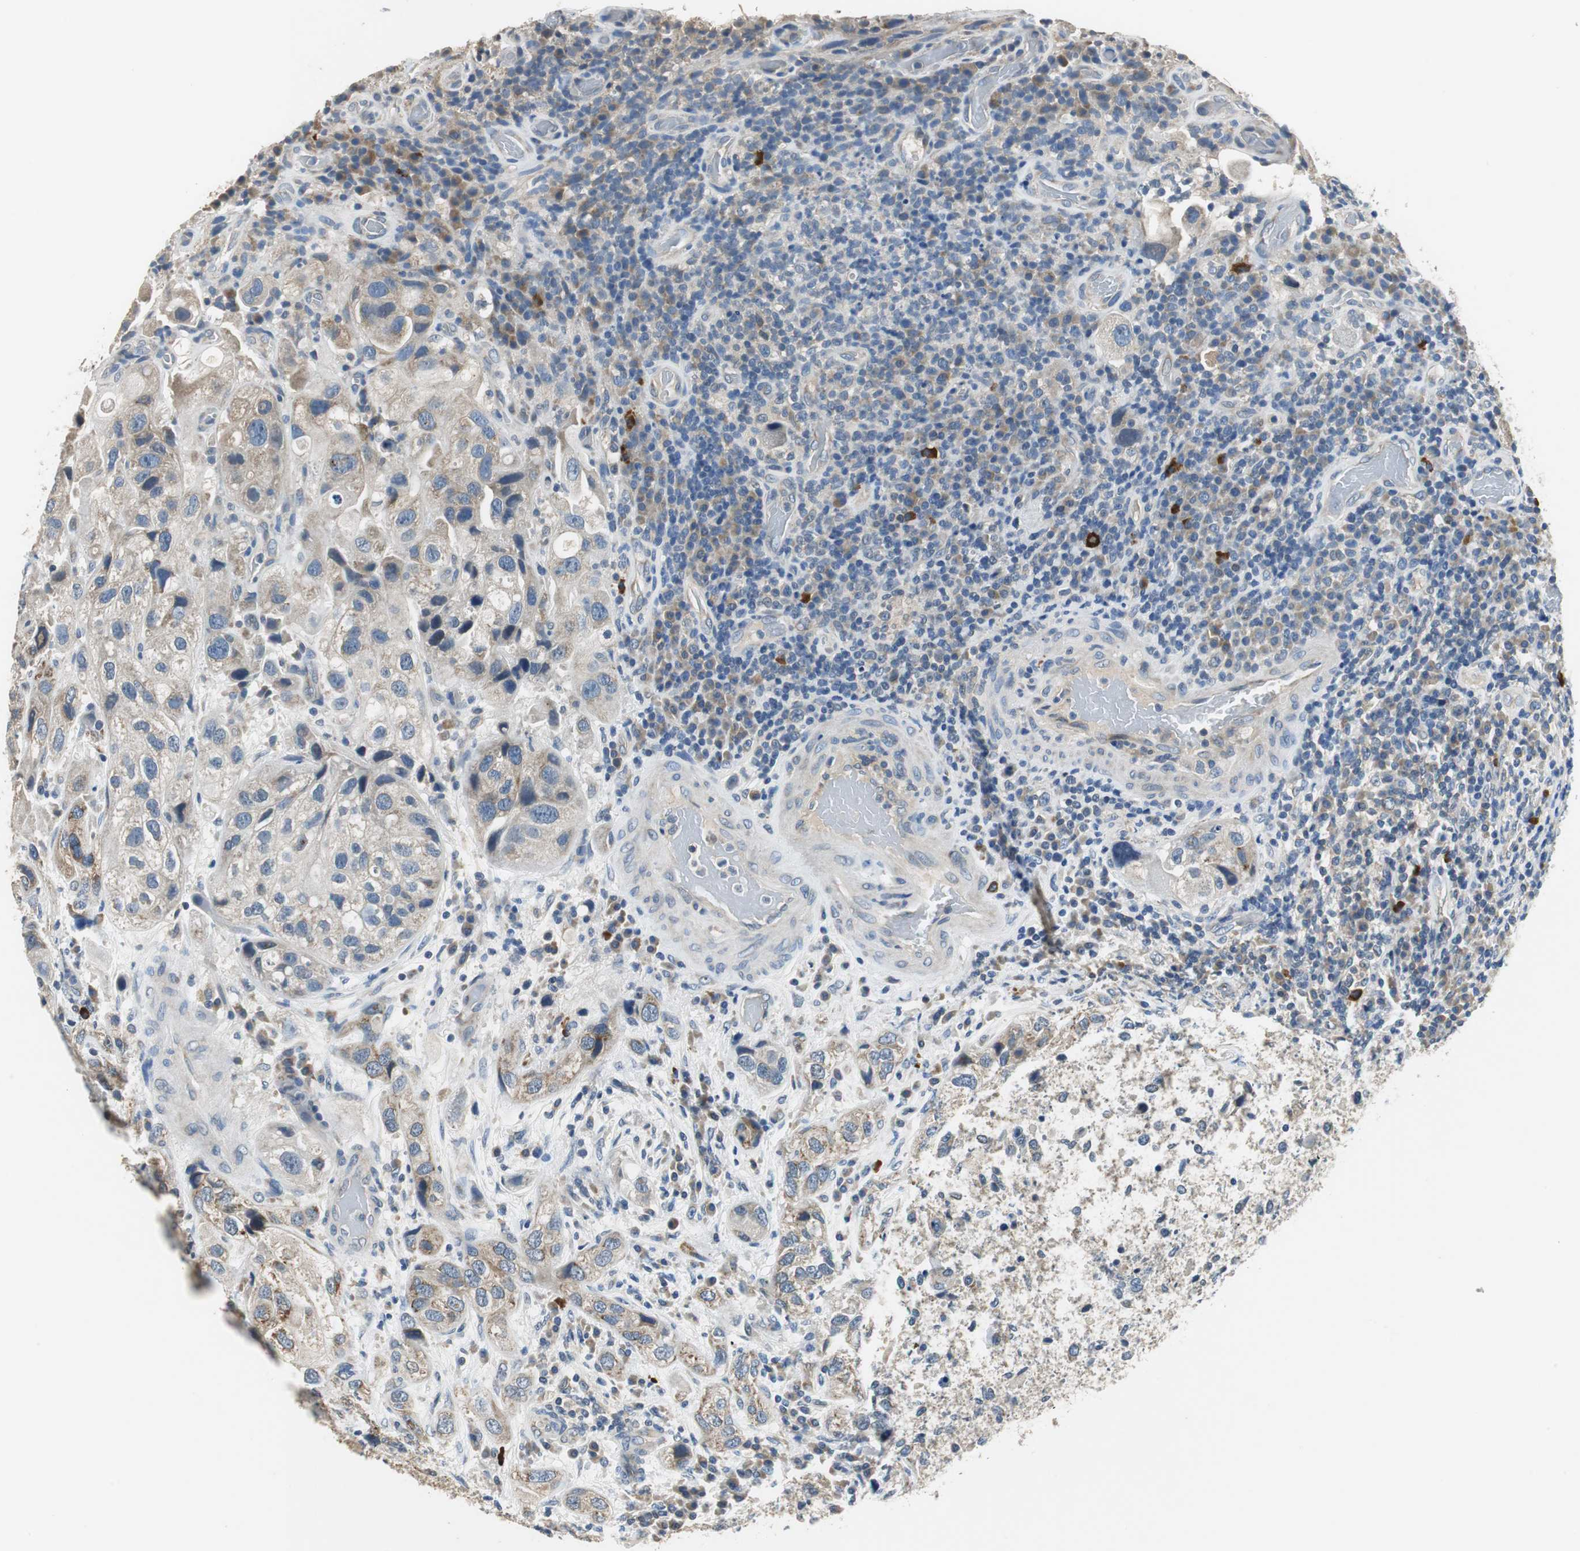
{"staining": {"intensity": "weak", "quantity": "25%-75%", "location": "cytoplasmic/membranous"}, "tissue": "urothelial cancer", "cell_type": "Tumor cells", "image_type": "cancer", "snomed": [{"axis": "morphology", "description": "Urothelial carcinoma, High grade"}, {"axis": "topography", "description": "Urinary bladder"}], "caption": "A high-resolution micrograph shows IHC staining of high-grade urothelial carcinoma, which shows weak cytoplasmic/membranous positivity in approximately 25%-75% of tumor cells.", "gene": "MTIF2", "patient": {"sex": "female", "age": 64}}